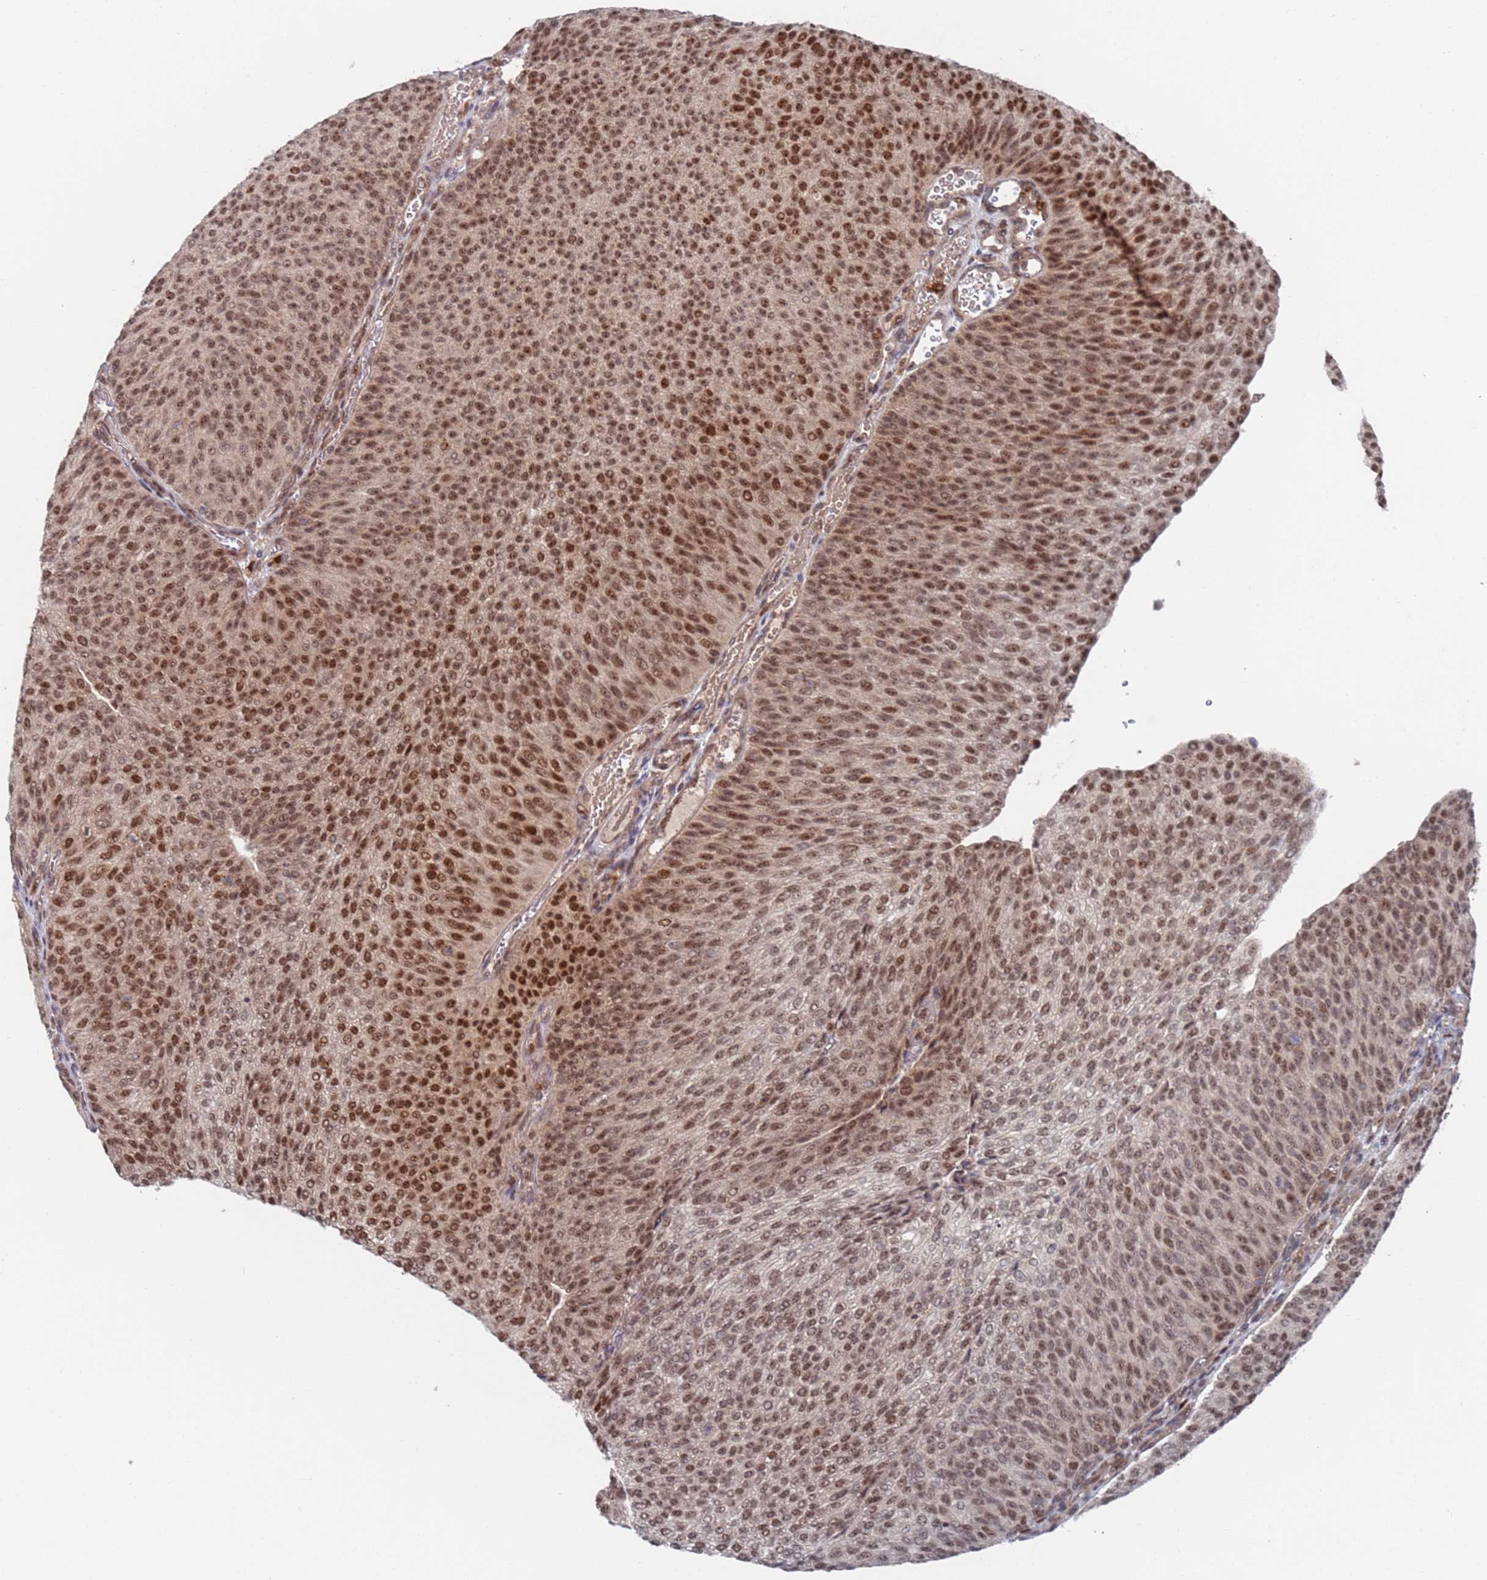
{"staining": {"intensity": "moderate", "quantity": ">75%", "location": "nuclear"}, "tissue": "urothelial cancer", "cell_type": "Tumor cells", "image_type": "cancer", "snomed": [{"axis": "morphology", "description": "Urothelial carcinoma, High grade"}, {"axis": "topography", "description": "Urinary bladder"}], "caption": "Tumor cells demonstrate medium levels of moderate nuclear expression in about >75% of cells in urothelial carcinoma (high-grade). Nuclei are stained in blue.", "gene": "RPP25", "patient": {"sex": "female", "age": 79}}